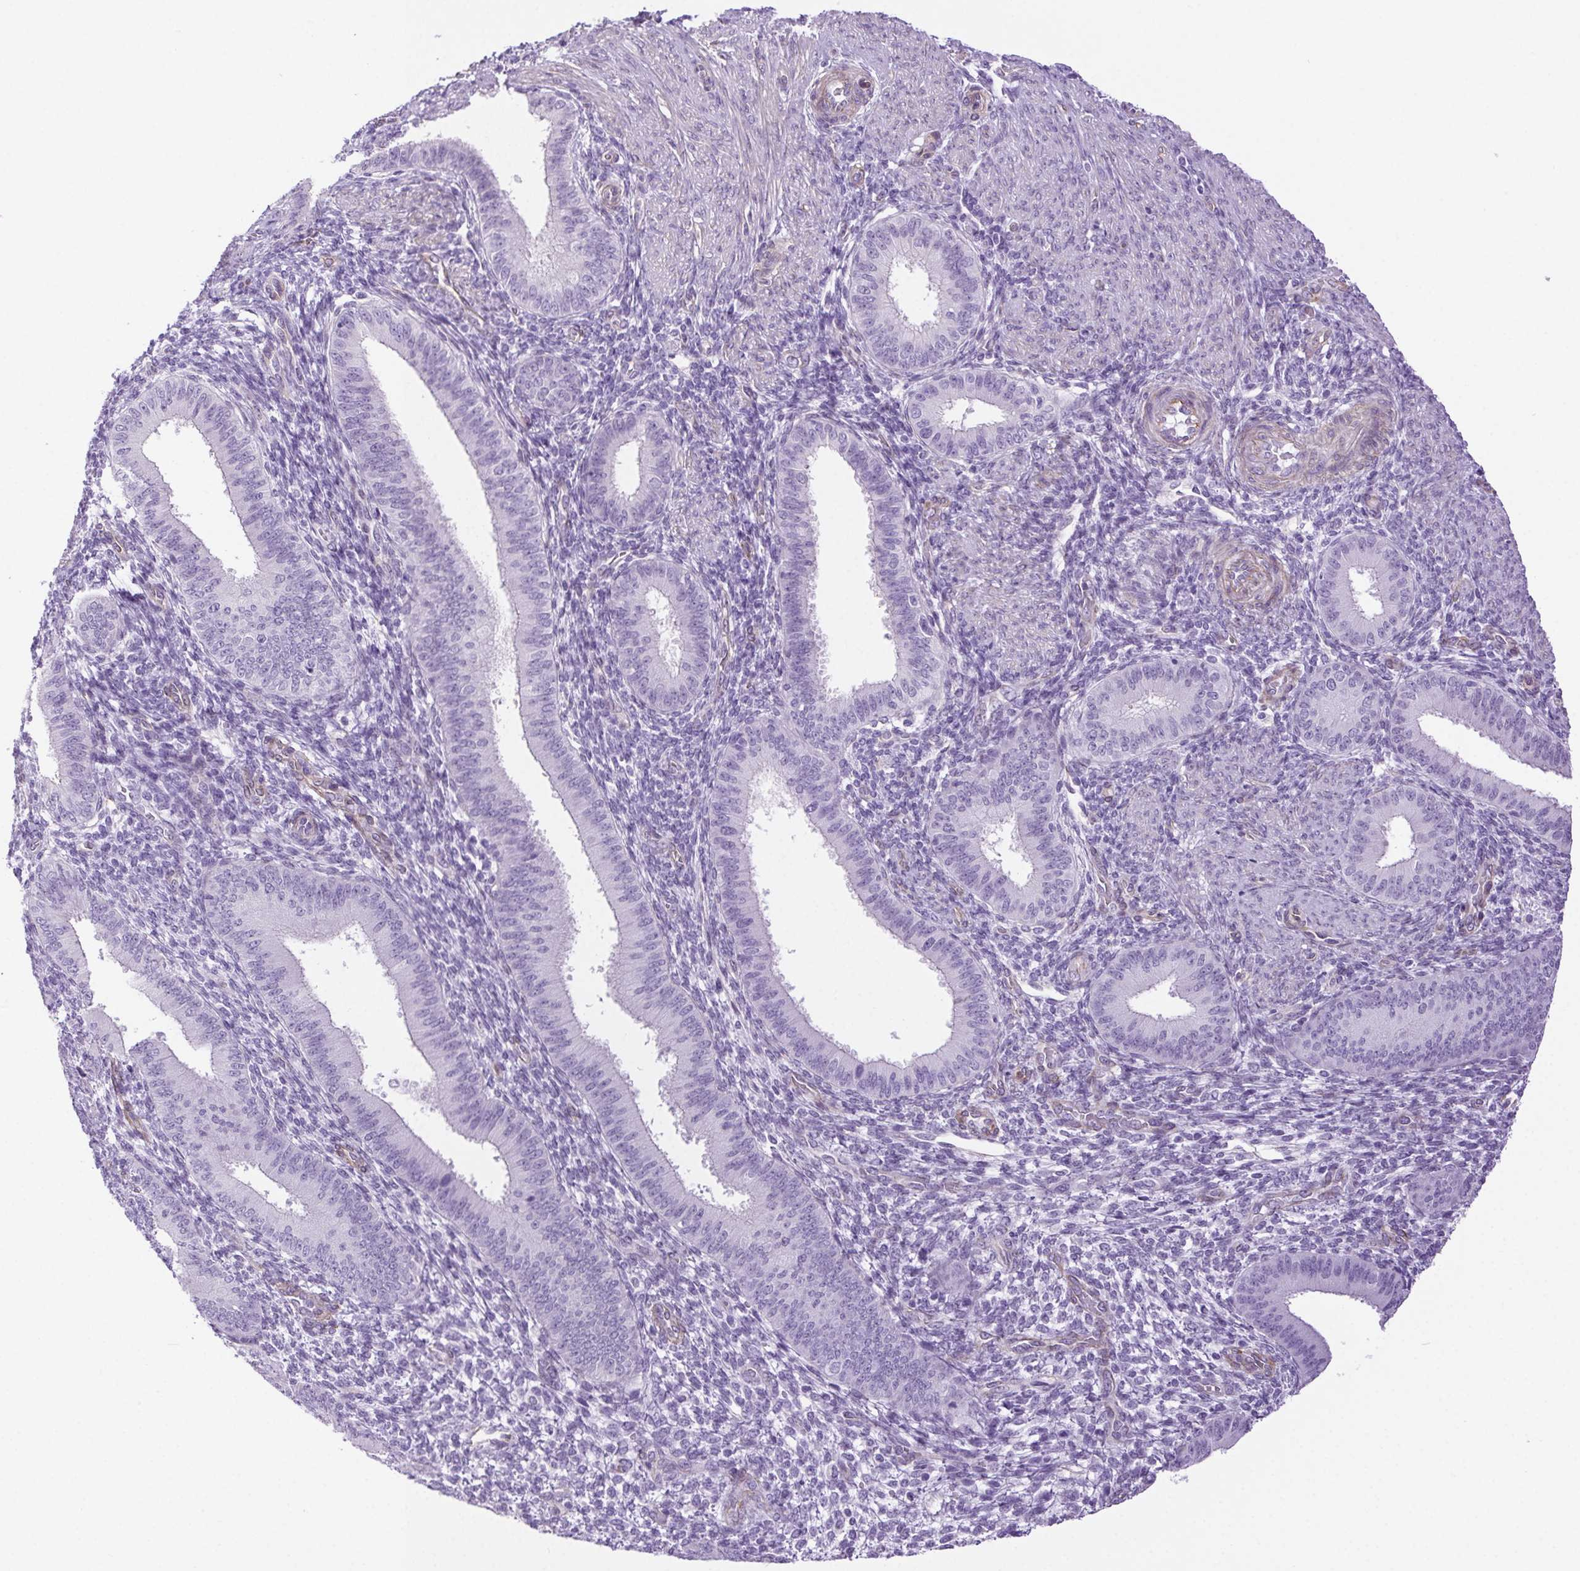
{"staining": {"intensity": "negative", "quantity": "none", "location": "none"}, "tissue": "endometrium", "cell_type": "Cells in endometrial stroma", "image_type": "normal", "snomed": [{"axis": "morphology", "description": "Normal tissue, NOS"}, {"axis": "topography", "description": "Endometrium"}], "caption": "Protein analysis of normal endometrium exhibits no significant expression in cells in endometrial stroma.", "gene": "SHCBP1L", "patient": {"sex": "female", "age": 39}}